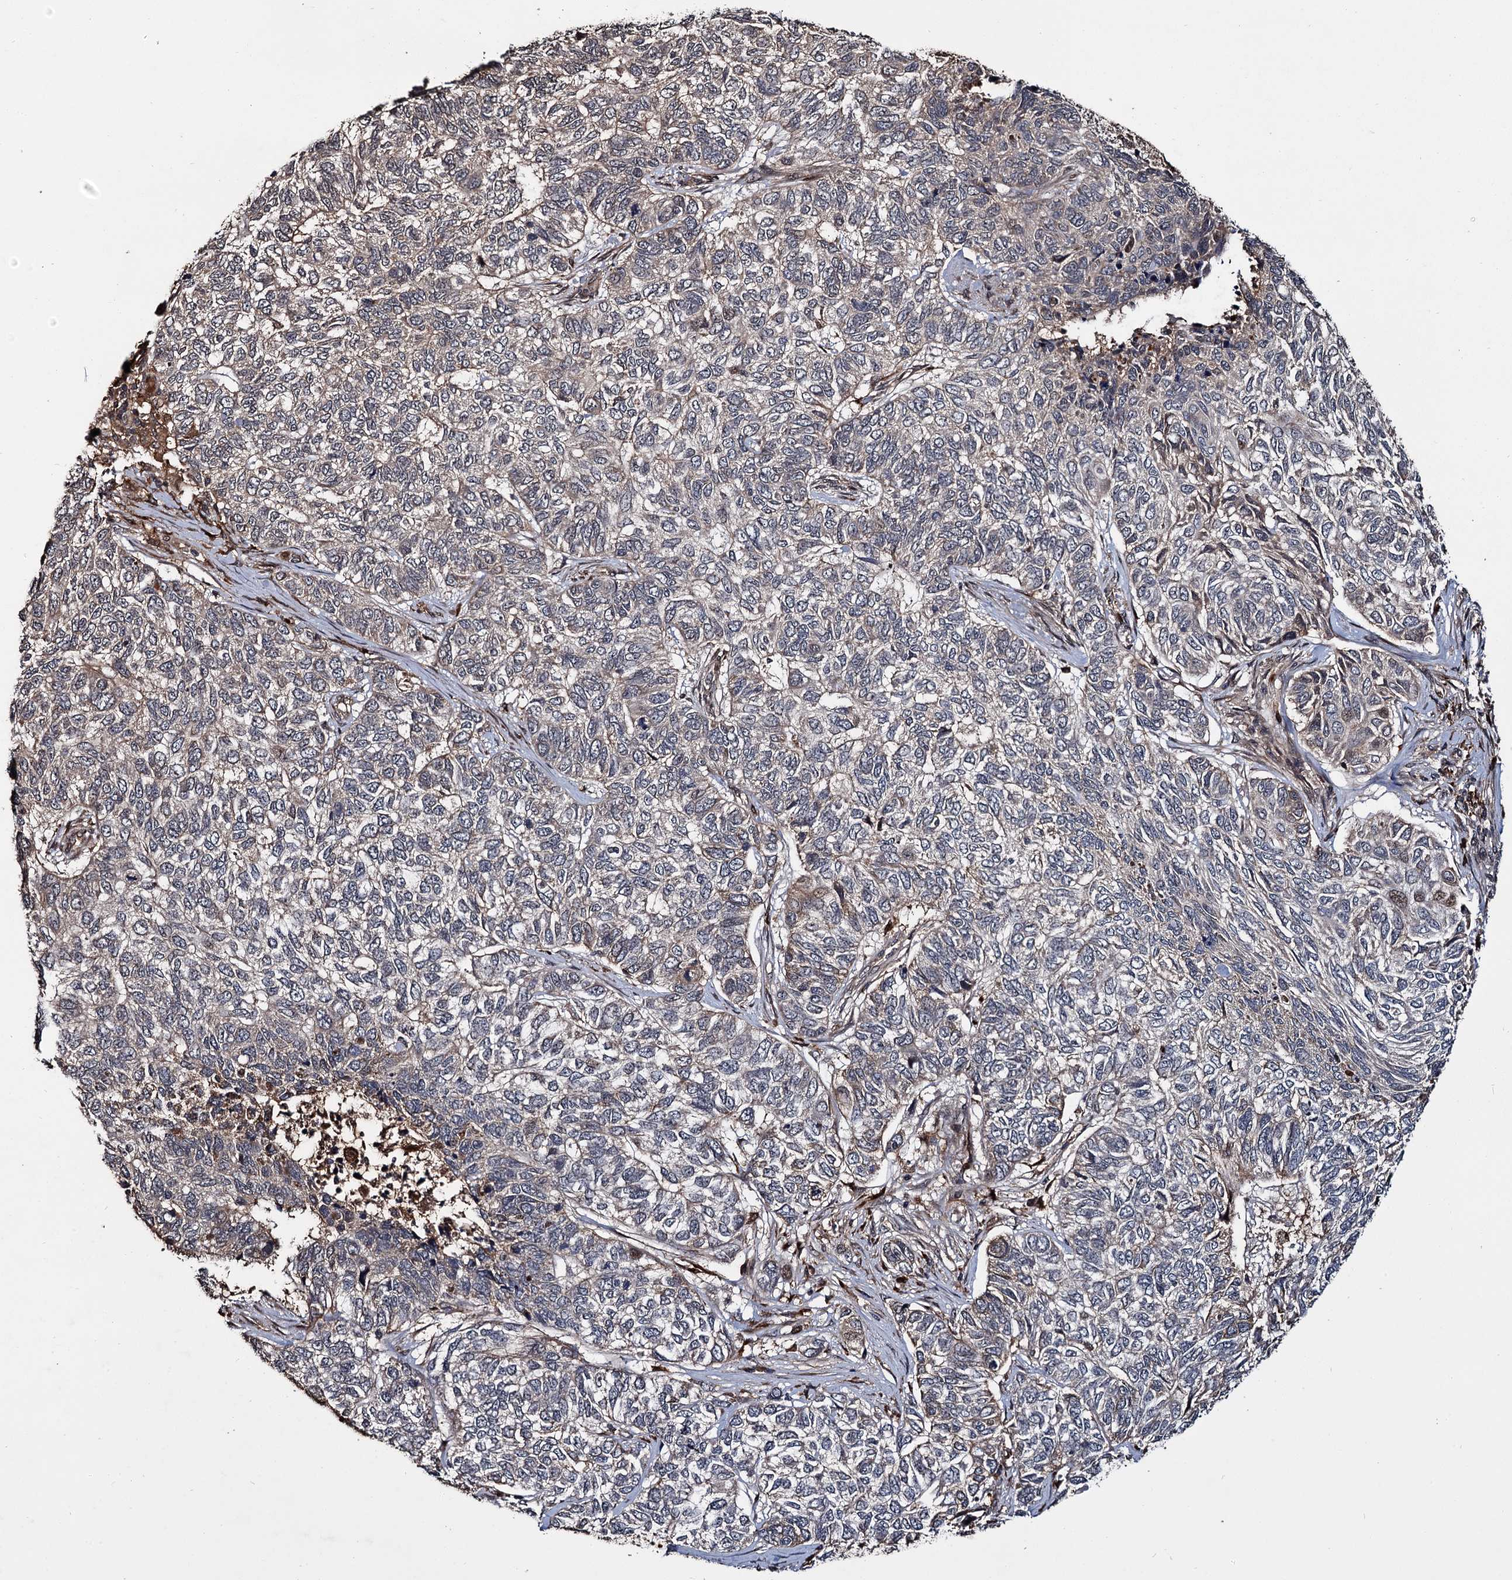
{"staining": {"intensity": "weak", "quantity": "<25%", "location": "cytoplasmic/membranous"}, "tissue": "skin cancer", "cell_type": "Tumor cells", "image_type": "cancer", "snomed": [{"axis": "morphology", "description": "Basal cell carcinoma"}, {"axis": "topography", "description": "Skin"}], "caption": "Human skin cancer (basal cell carcinoma) stained for a protein using immunohistochemistry exhibits no positivity in tumor cells.", "gene": "CEP192", "patient": {"sex": "female", "age": 65}}